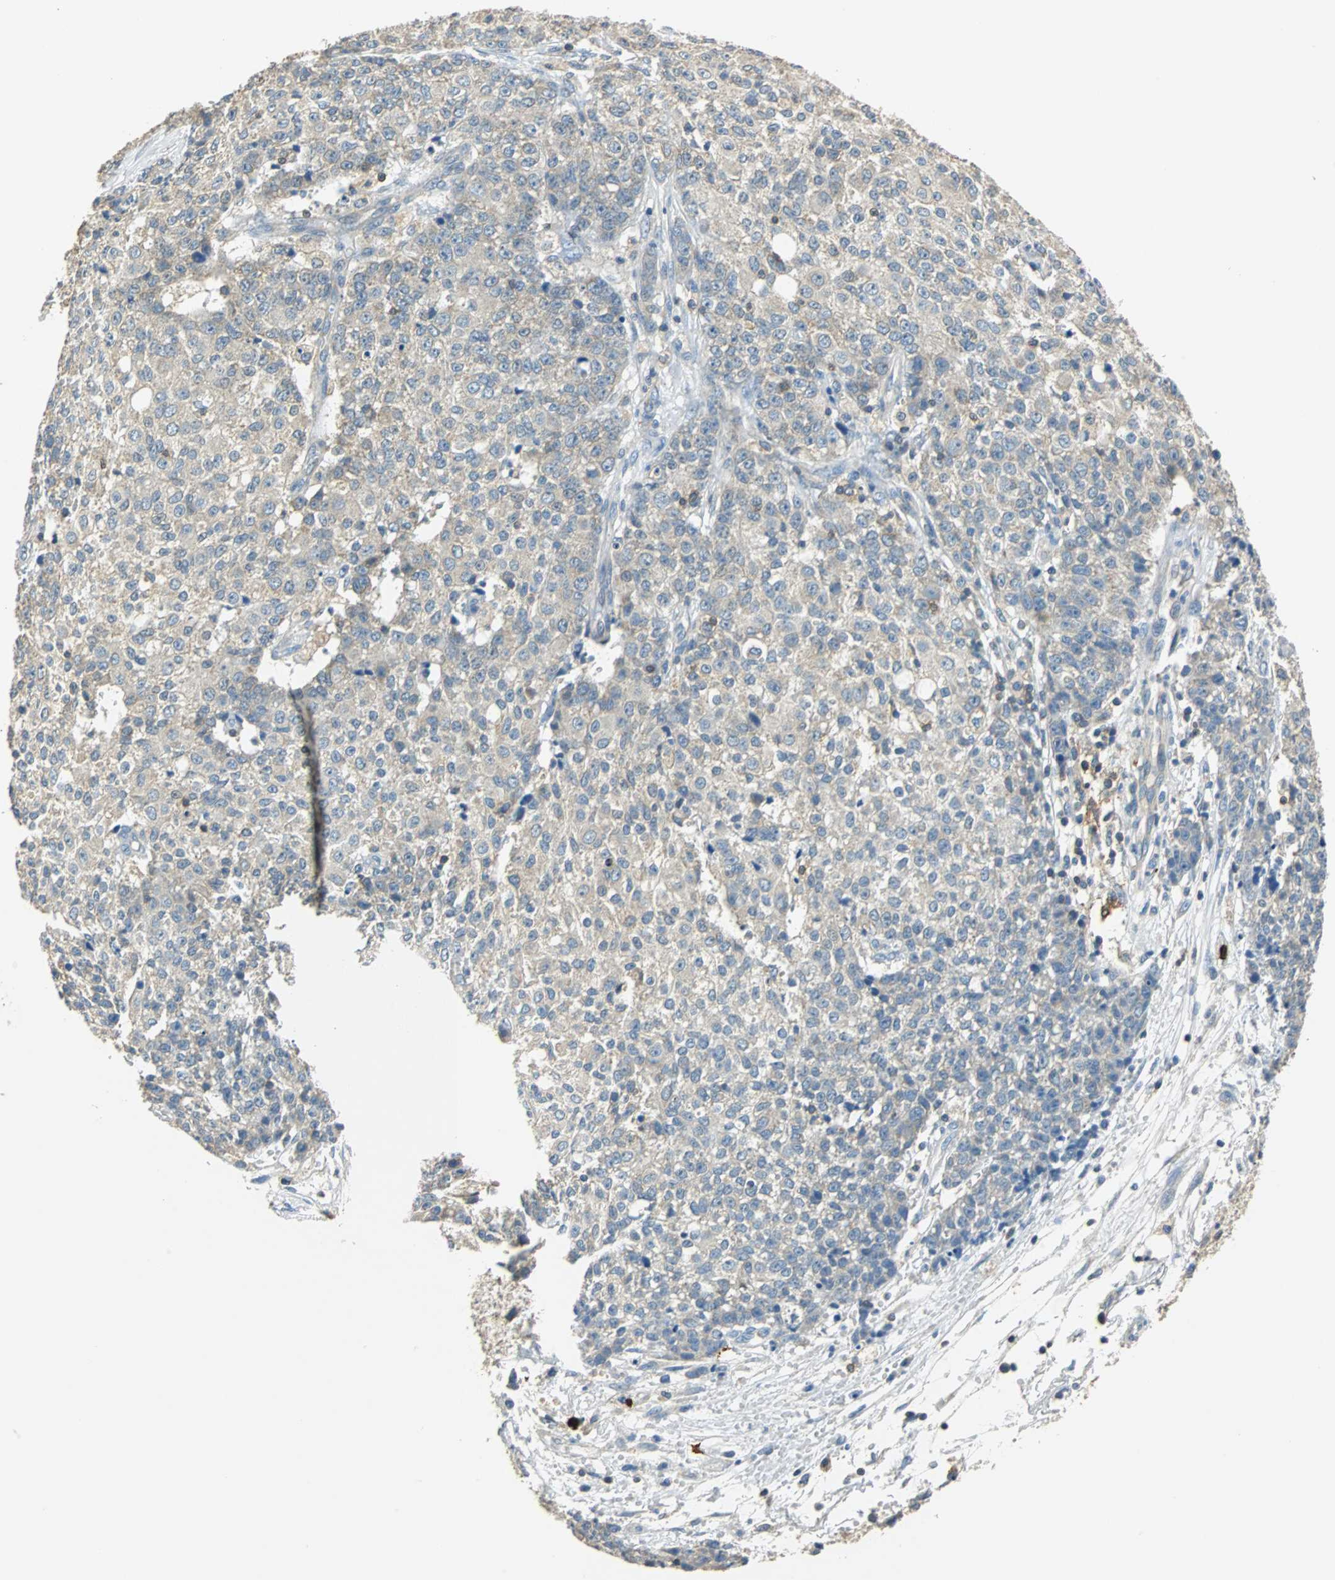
{"staining": {"intensity": "weak", "quantity": ">75%", "location": "cytoplasmic/membranous"}, "tissue": "ovarian cancer", "cell_type": "Tumor cells", "image_type": "cancer", "snomed": [{"axis": "morphology", "description": "Carcinoma, endometroid"}, {"axis": "topography", "description": "Ovary"}], "caption": "Endometroid carcinoma (ovarian) tissue reveals weak cytoplasmic/membranous staining in about >75% of tumor cells", "gene": "CPA3", "patient": {"sex": "female", "age": 42}}